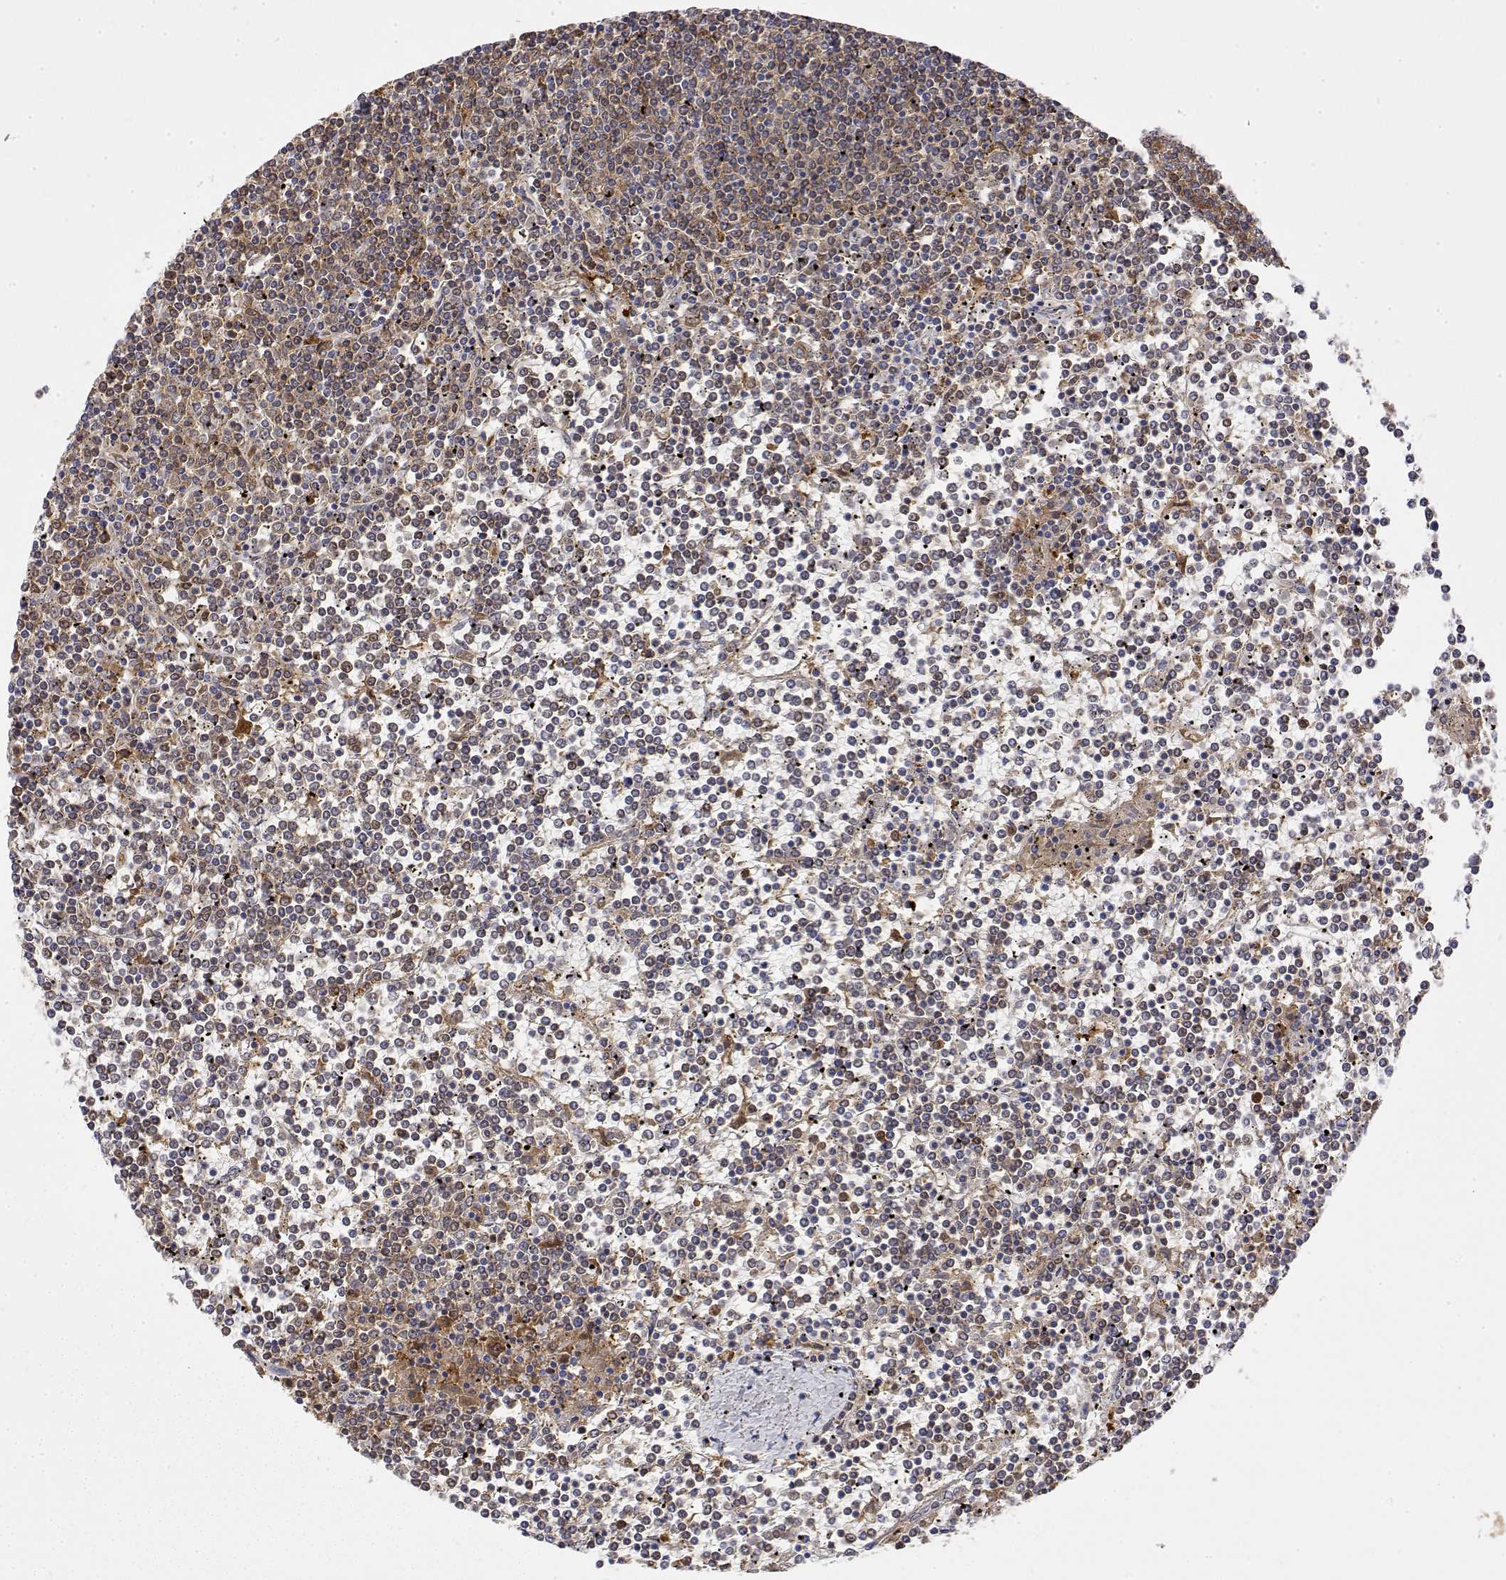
{"staining": {"intensity": "weak", "quantity": "25%-75%", "location": "cytoplasmic/membranous"}, "tissue": "lymphoma", "cell_type": "Tumor cells", "image_type": "cancer", "snomed": [{"axis": "morphology", "description": "Malignant lymphoma, non-Hodgkin's type, Low grade"}, {"axis": "topography", "description": "Spleen"}], "caption": "Protein expression analysis of lymphoma demonstrates weak cytoplasmic/membranous positivity in about 25%-75% of tumor cells. (IHC, brightfield microscopy, high magnification).", "gene": "PACSIN2", "patient": {"sex": "female", "age": 19}}